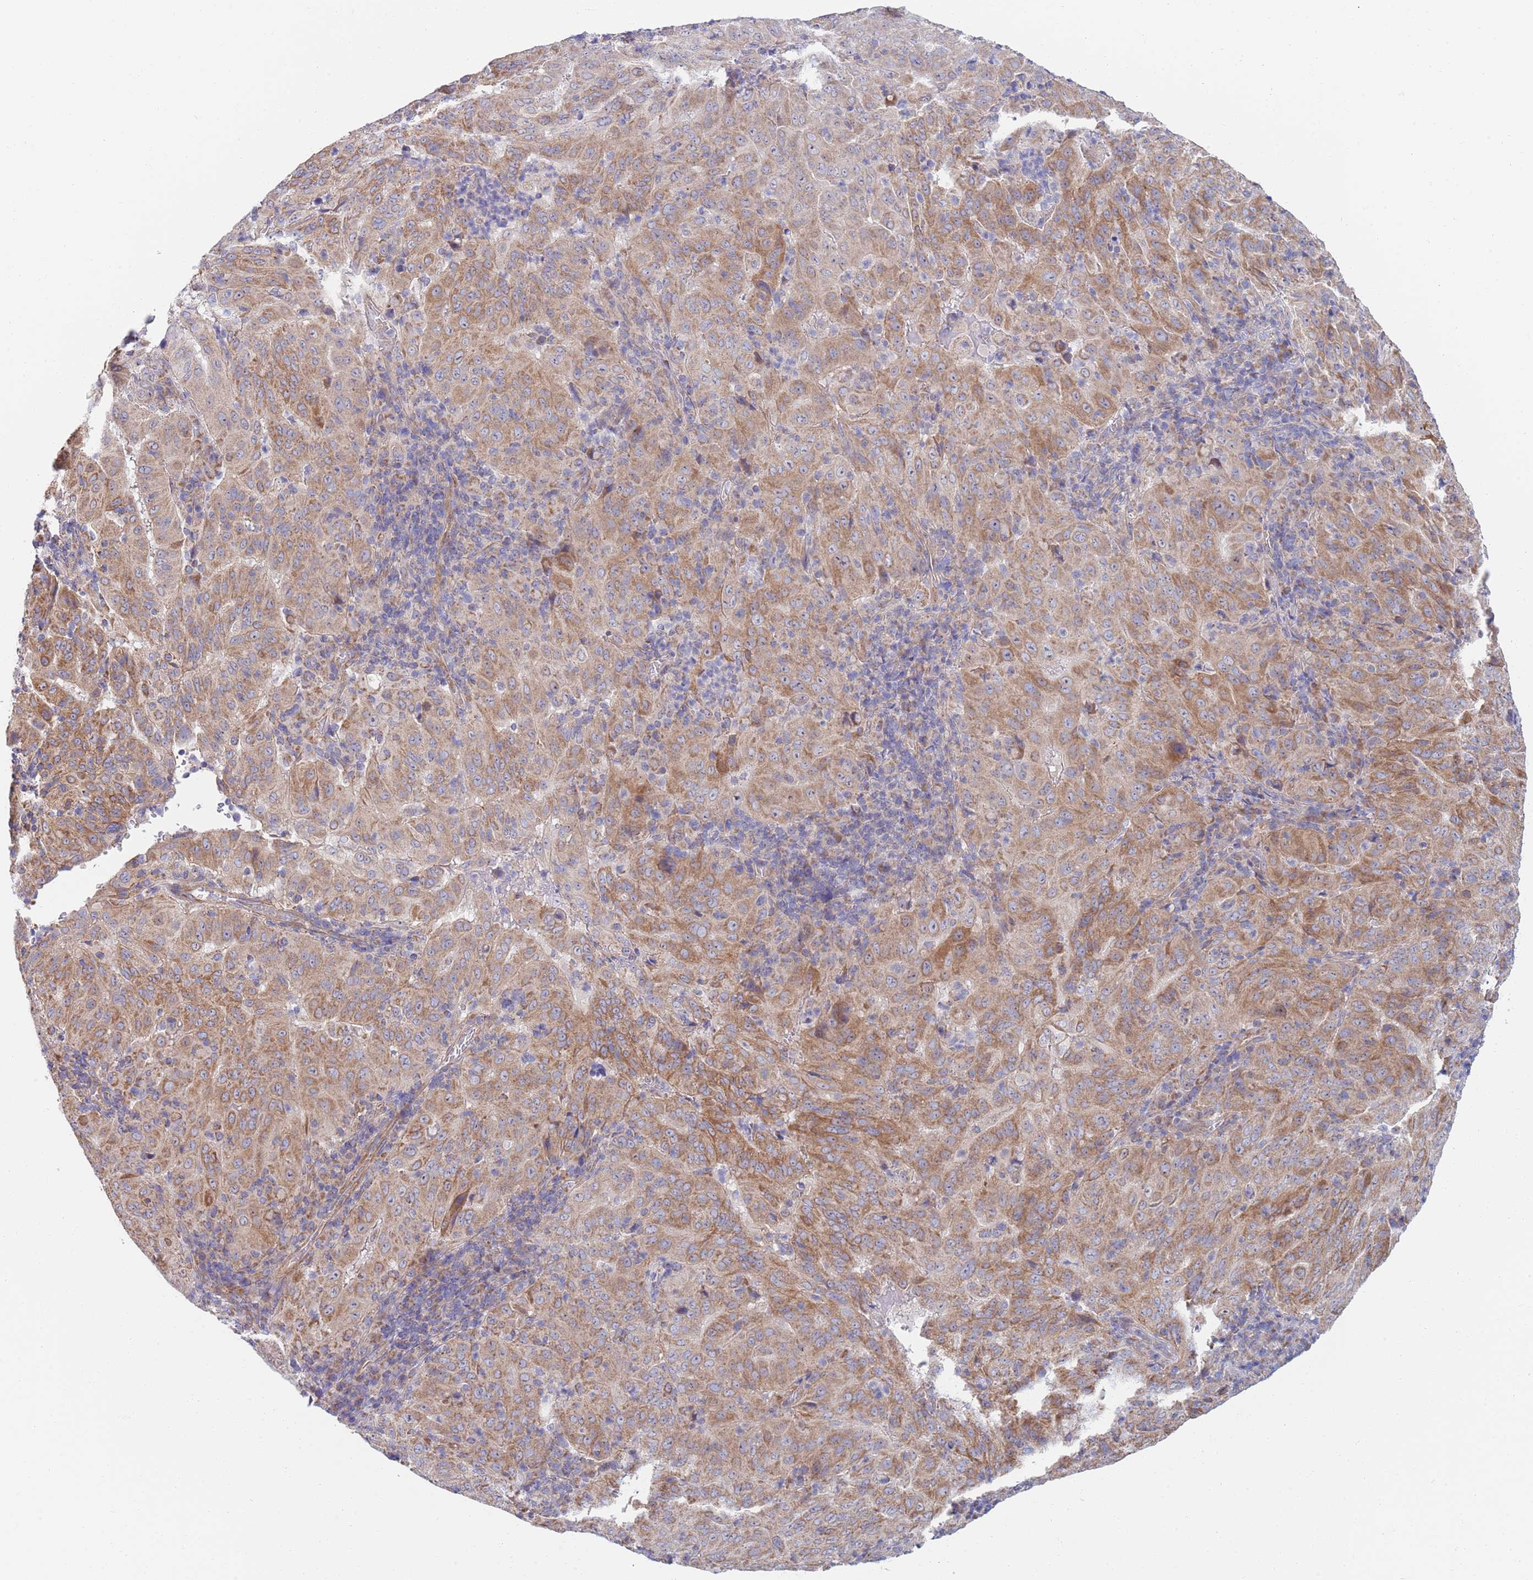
{"staining": {"intensity": "moderate", "quantity": ">75%", "location": "cytoplasmic/membranous"}, "tissue": "pancreatic cancer", "cell_type": "Tumor cells", "image_type": "cancer", "snomed": [{"axis": "morphology", "description": "Adenocarcinoma, NOS"}, {"axis": "topography", "description": "Pancreas"}], "caption": "Protein analysis of pancreatic cancer (adenocarcinoma) tissue reveals moderate cytoplasmic/membranous positivity in approximately >75% of tumor cells.", "gene": "PWWP3A", "patient": {"sex": "male", "age": 63}}